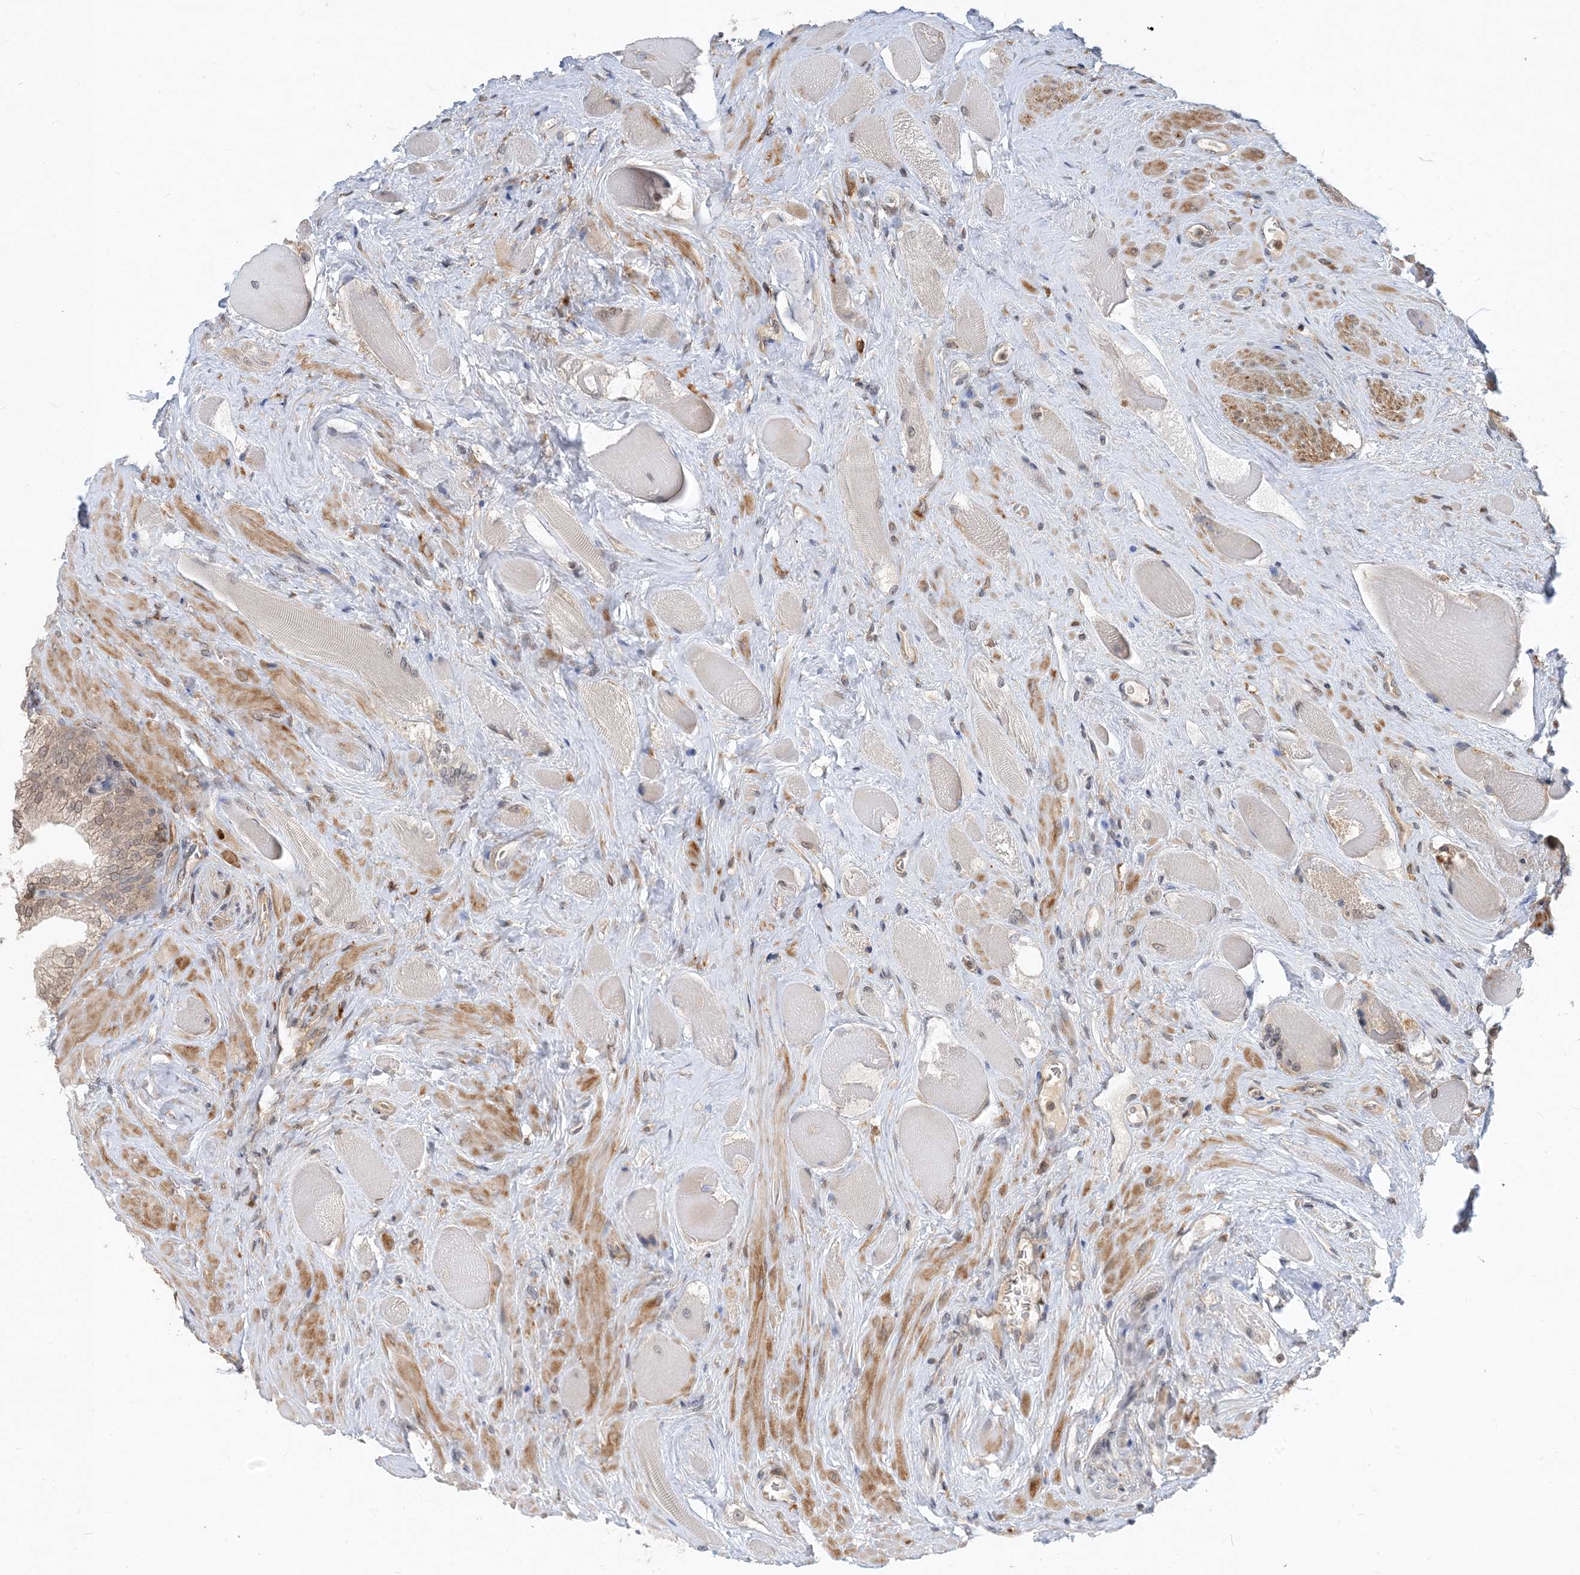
{"staining": {"intensity": "weak", "quantity": "<25%", "location": "nuclear"}, "tissue": "prostate cancer", "cell_type": "Tumor cells", "image_type": "cancer", "snomed": [{"axis": "morphology", "description": "Adenocarcinoma, High grade"}, {"axis": "topography", "description": "Prostate"}], "caption": "DAB immunohistochemical staining of prostate cancer shows no significant expression in tumor cells.", "gene": "NAGK", "patient": {"sex": "male", "age": 58}}